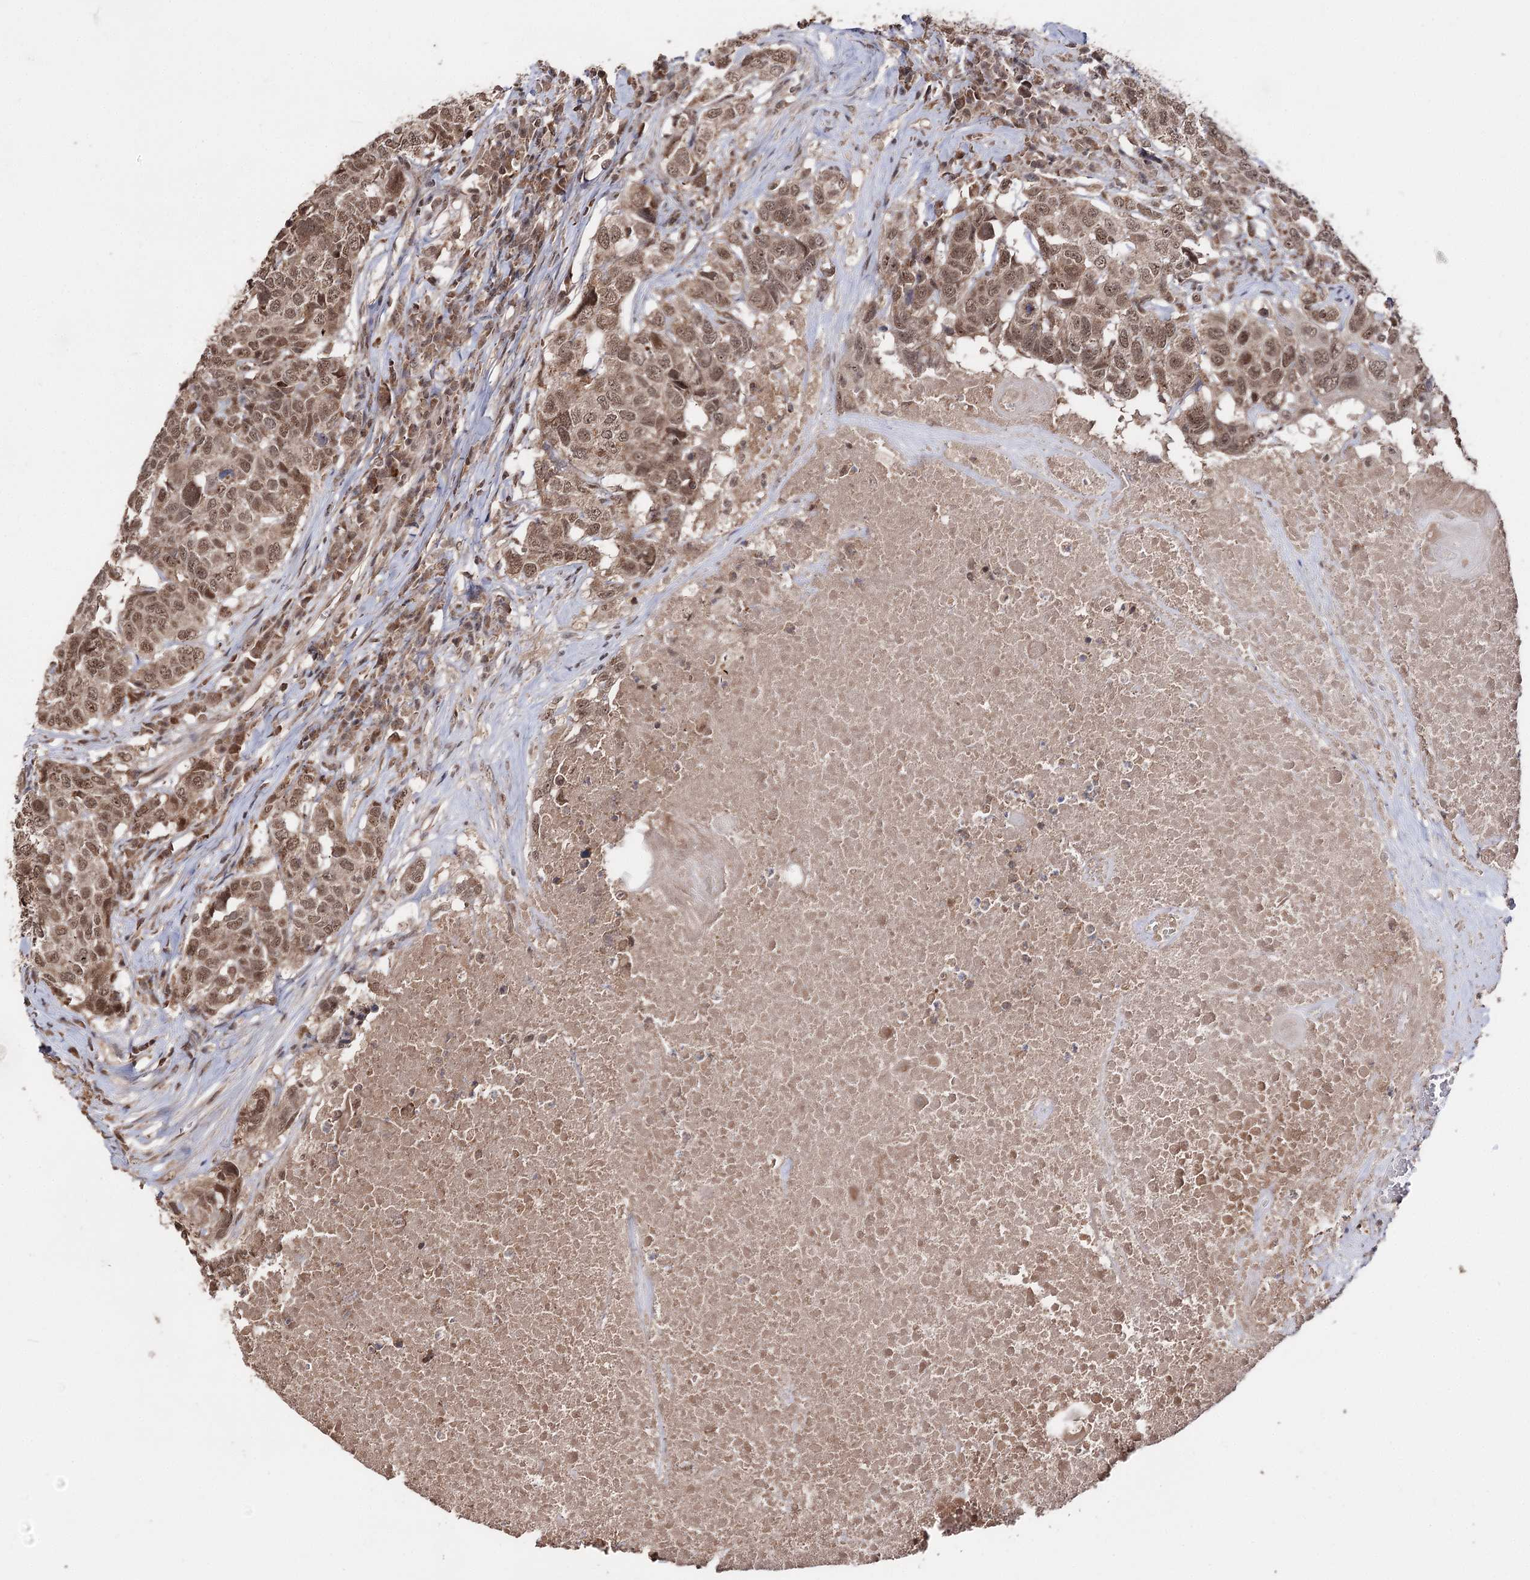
{"staining": {"intensity": "moderate", "quantity": ">75%", "location": "cytoplasmic/membranous,nuclear"}, "tissue": "head and neck cancer", "cell_type": "Tumor cells", "image_type": "cancer", "snomed": [{"axis": "morphology", "description": "Squamous cell carcinoma, NOS"}, {"axis": "topography", "description": "Head-Neck"}], "caption": "This histopathology image reveals head and neck cancer stained with immunohistochemistry to label a protein in brown. The cytoplasmic/membranous and nuclear of tumor cells show moderate positivity for the protein. Nuclei are counter-stained blue.", "gene": "FAM53B", "patient": {"sex": "male", "age": 66}}